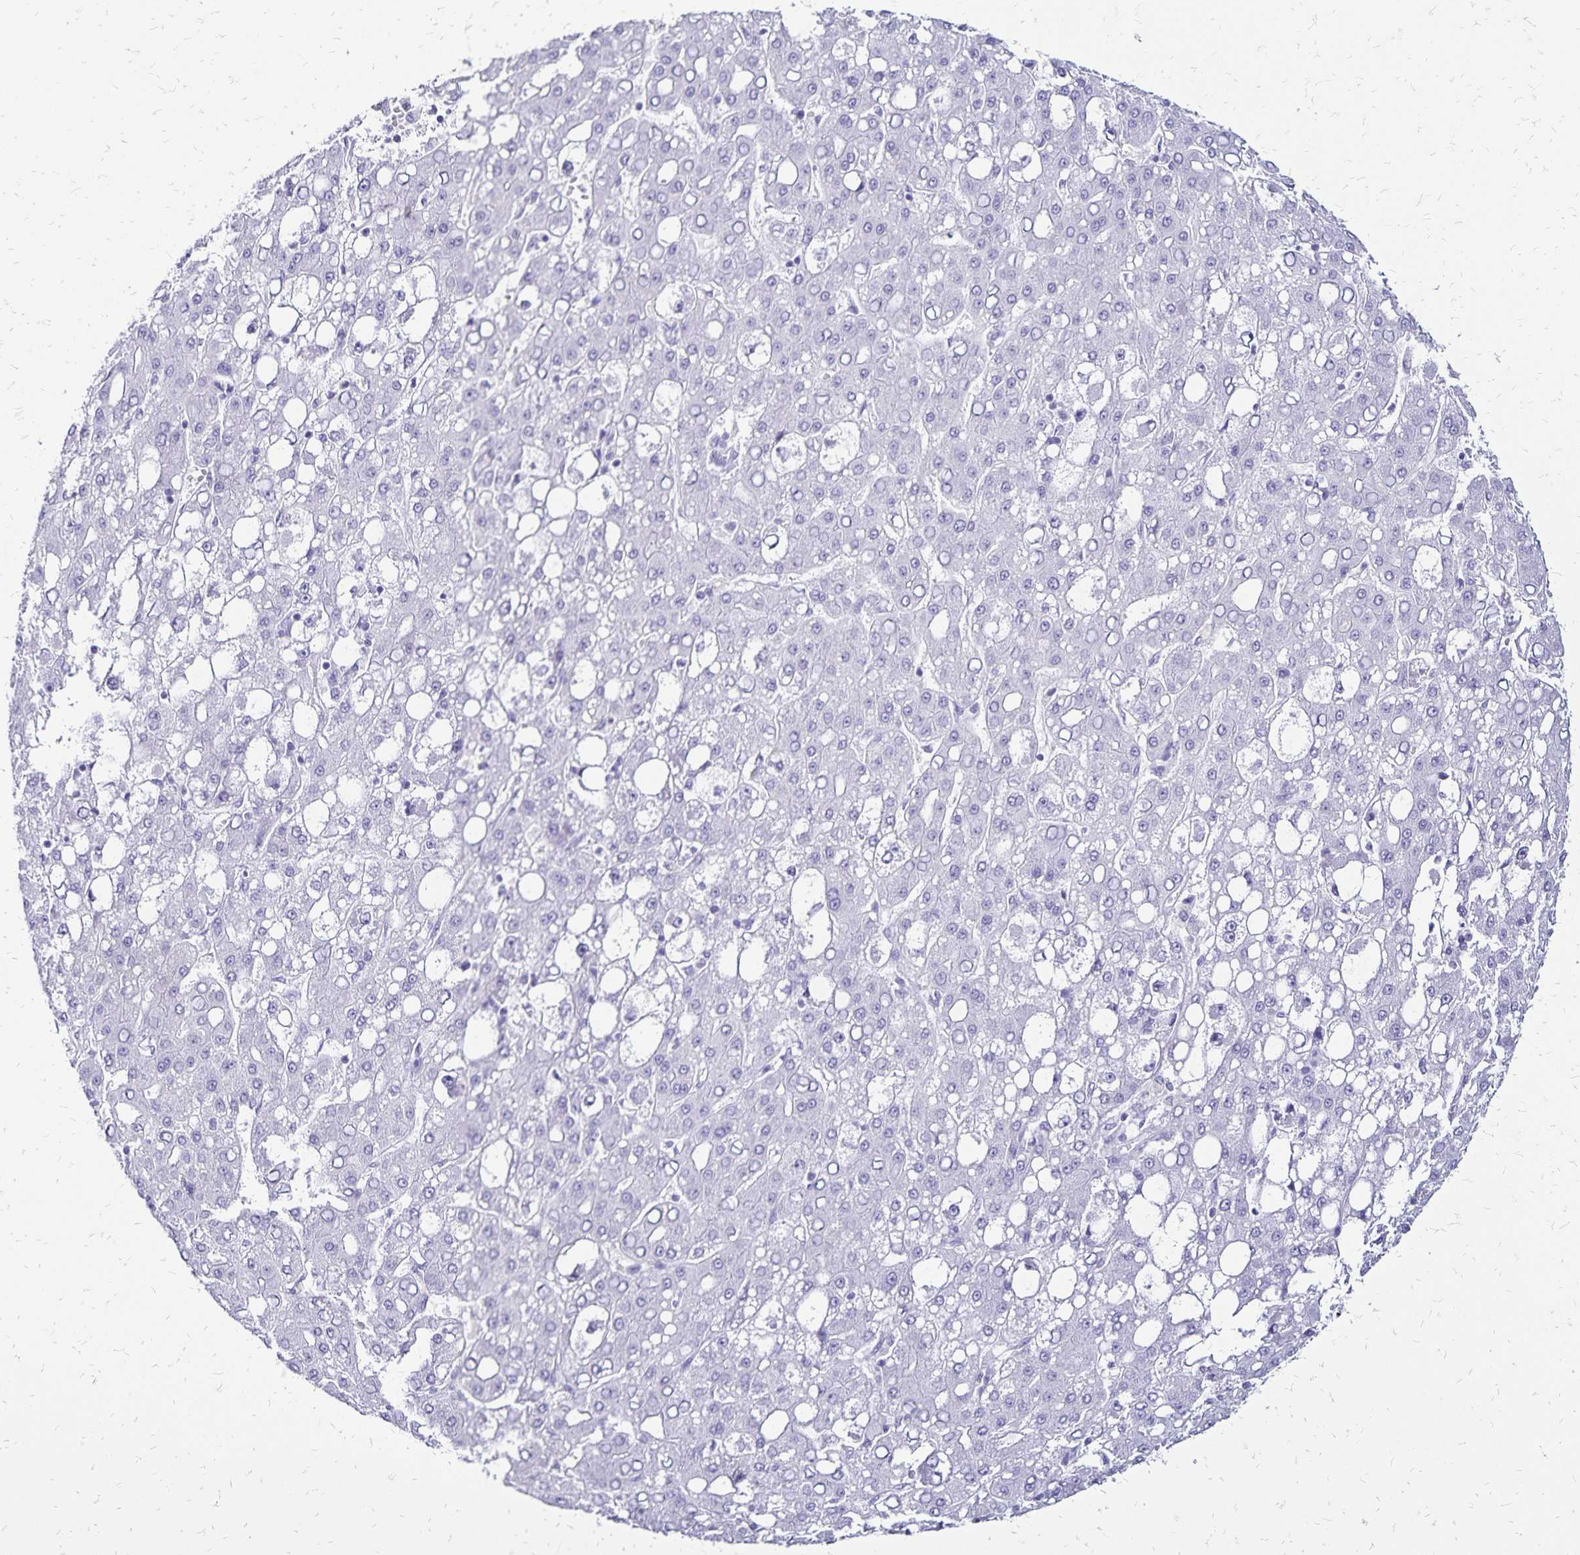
{"staining": {"intensity": "negative", "quantity": "none", "location": "none"}, "tissue": "liver cancer", "cell_type": "Tumor cells", "image_type": "cancer", "snomed": [{"axis": "morphology", "description": "Carcinoma, Hepatocellular, NOS"}, {"axis": "topography", "description": "Liver"}], "caption": "The histopathology image shows no significant expression in tumor cells of hepatocellular carcinoma (liver).", "gene": "LIN28B", "patient": {"sex": "male", "age": 65}}